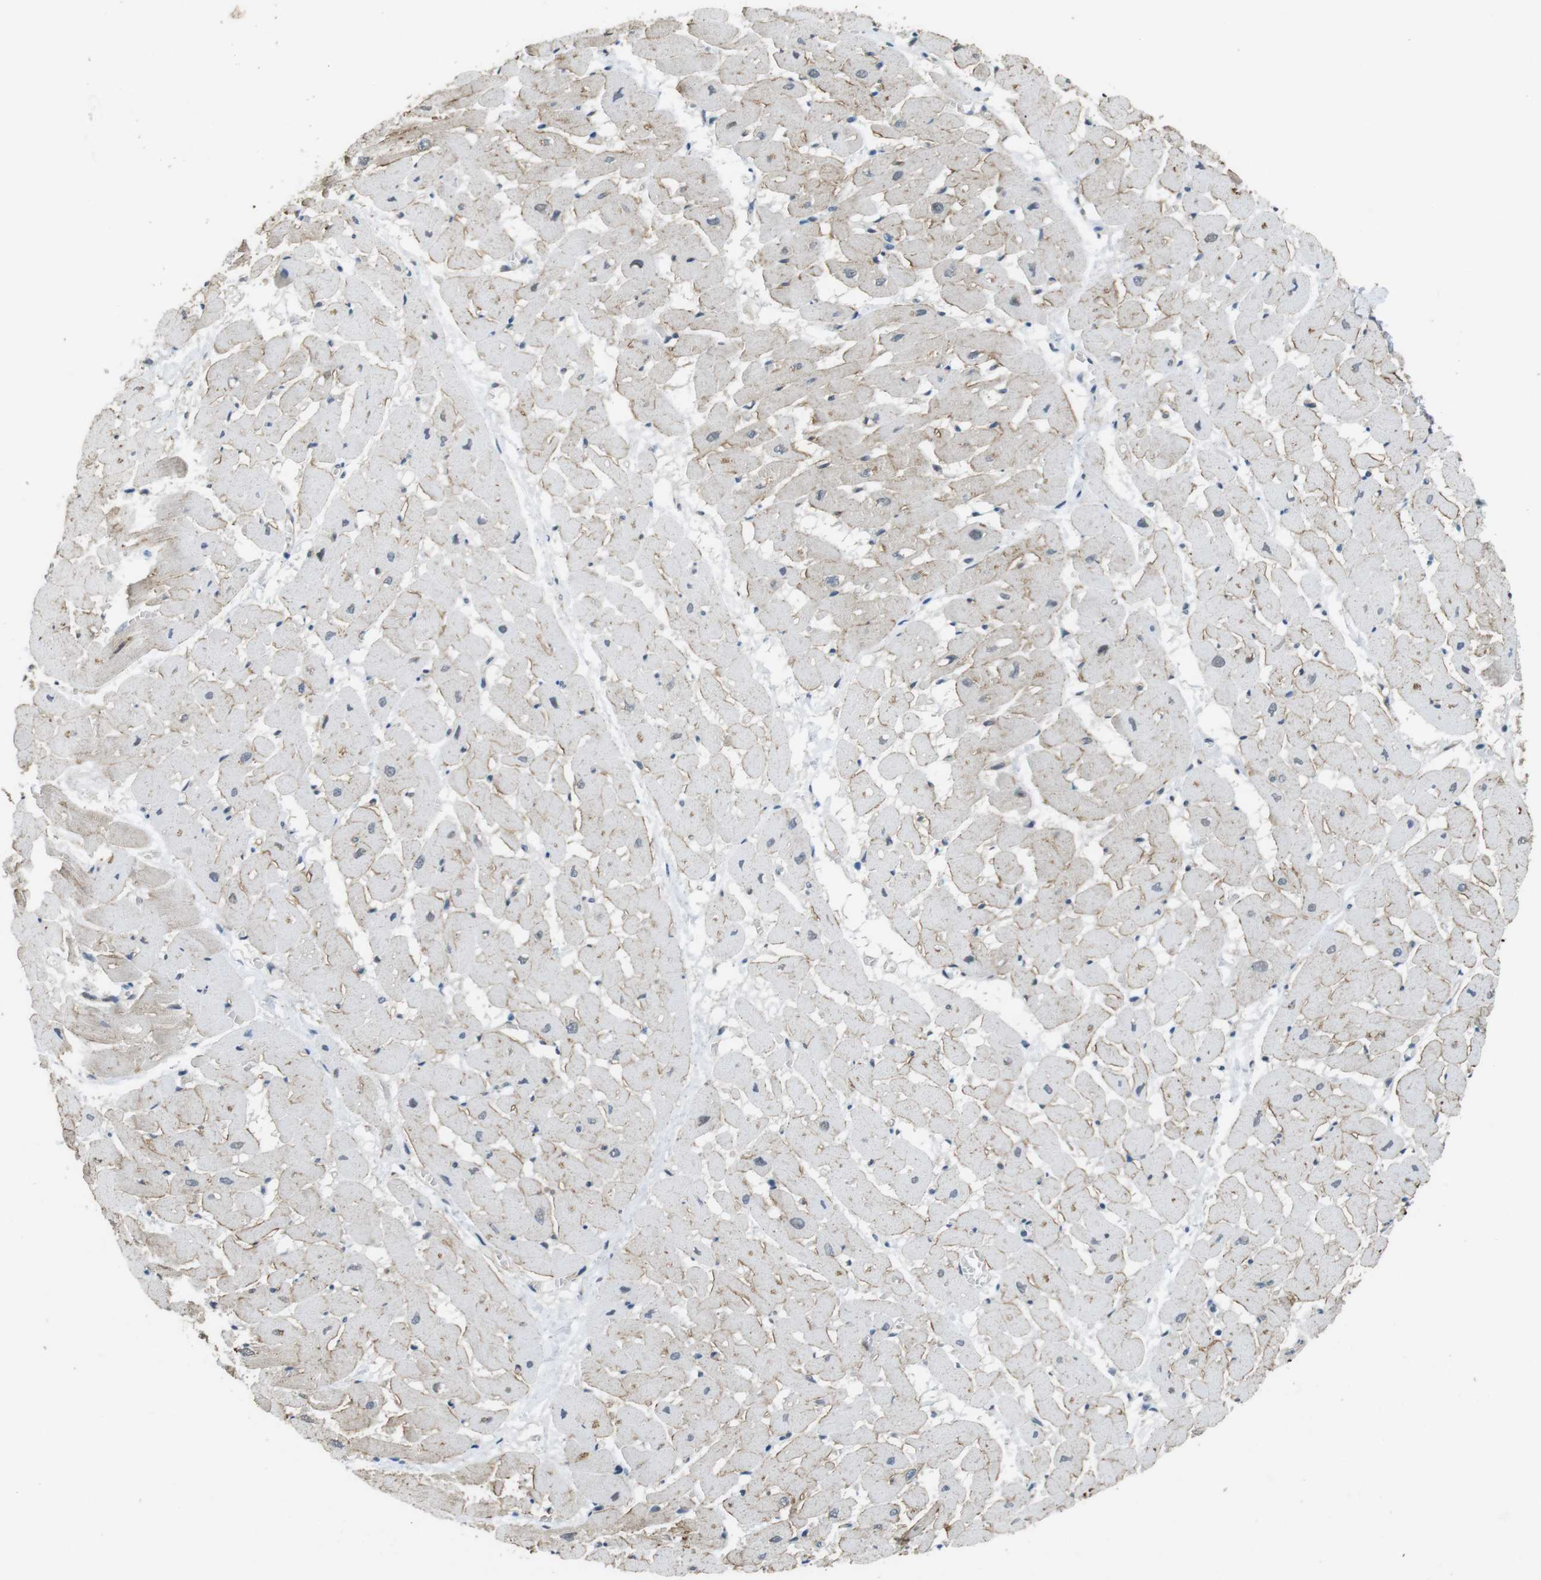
{"staining": {"intensity": "weak", "quantity": "25%-75%", "location": "cytoplasmic/membranous"}, "tissue": "heart muscle", "cell_type": "Cardiomyocytes", "image_type": "normal", "snomed": [{"axis": "morphology", "description": "Normal tissue, NOS"}, {"axis": "topography", "description": "Heart"}], "caption": "Immunohistochemical staining of normal human heart muscle exhibits weak cytoplasmic/membranous protein staining in about 25%-75% of cardiomyocytes. Nuclei are stained in blue.", "gene": "CLDN7", "patient": {"sex": "male", "age": 45}}